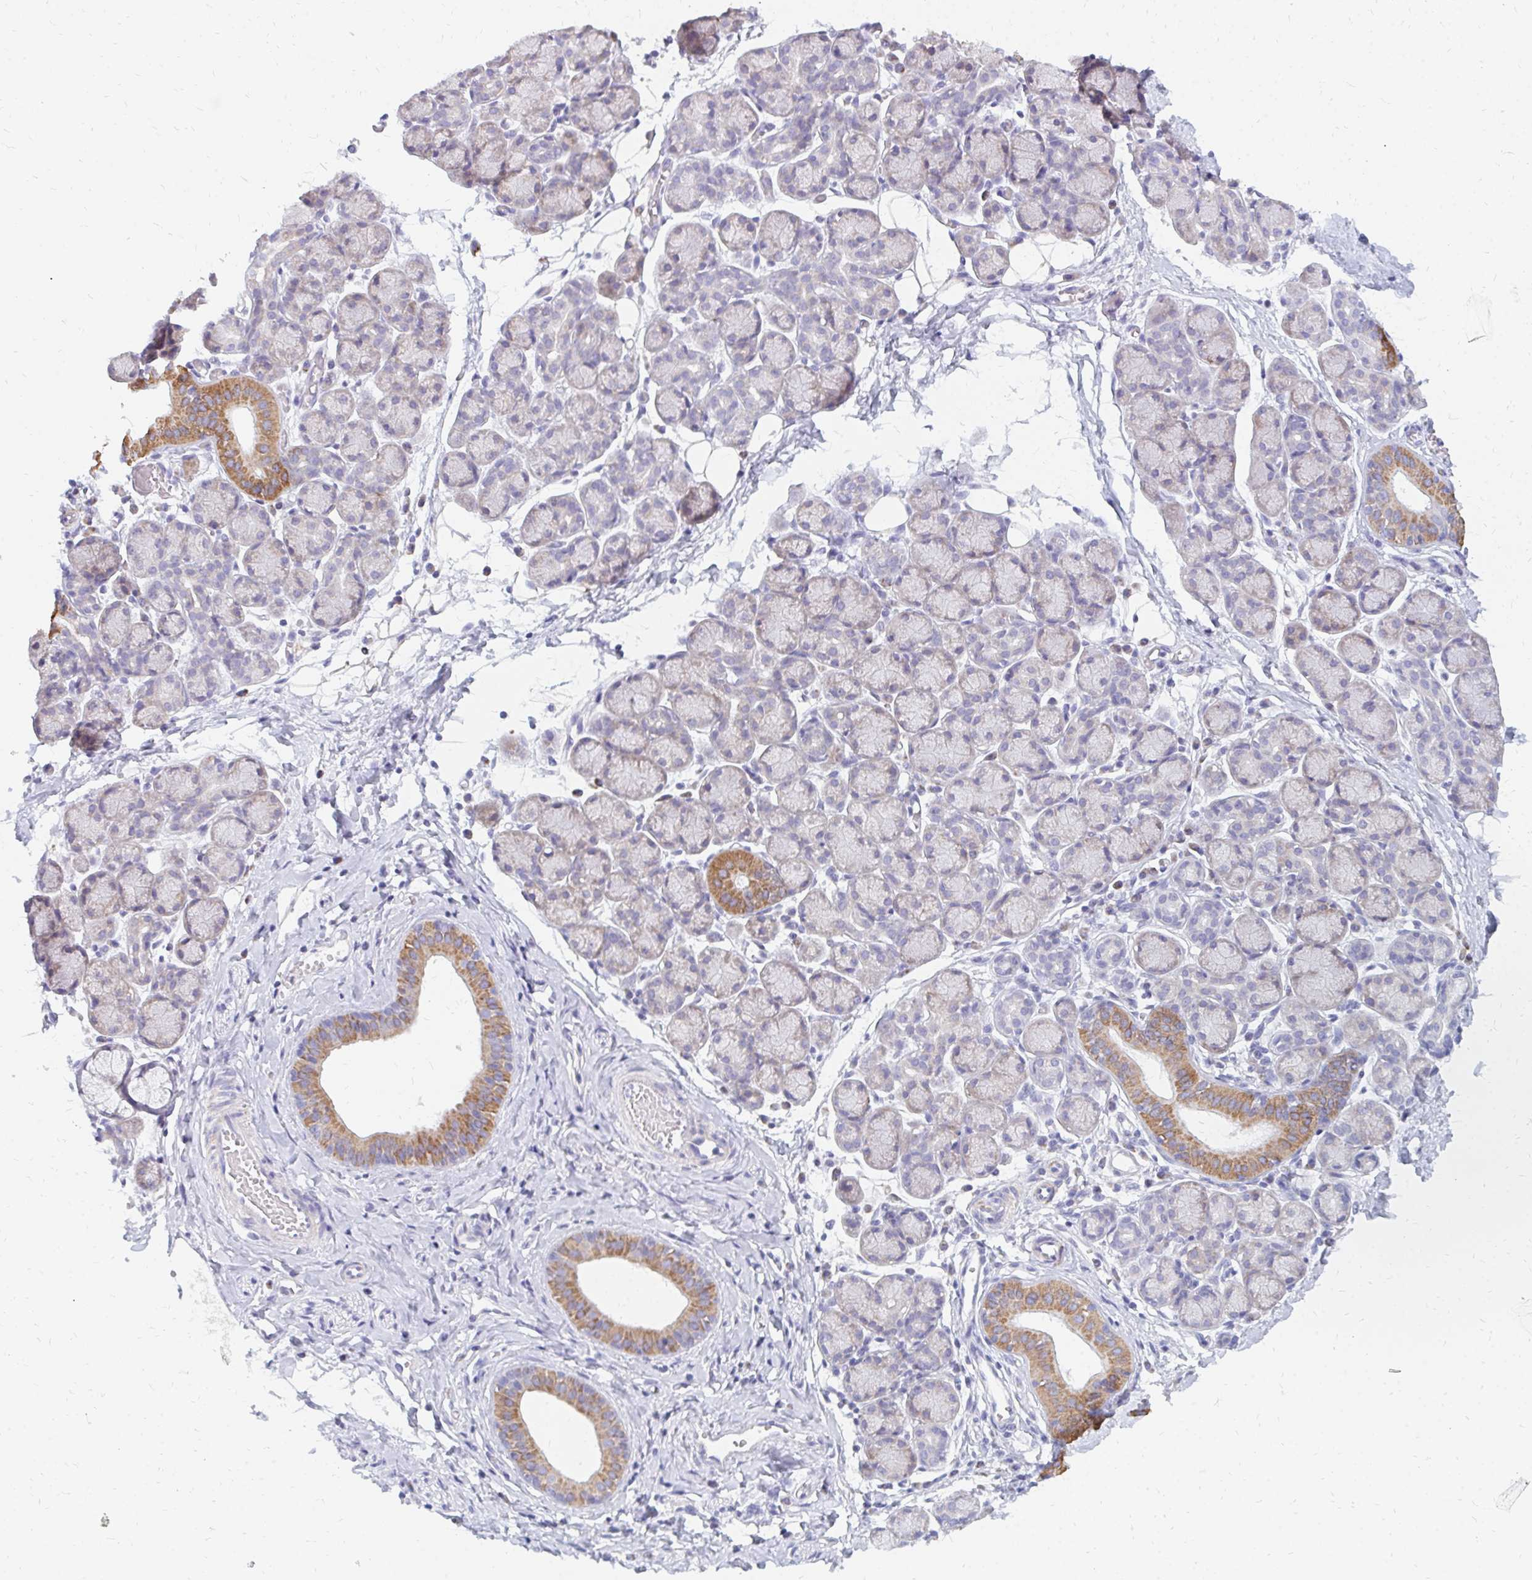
{"staining": {"intensity": "moderate", "quantity": "<25%", "location": "cytoplasmic/membranous"}, "tissue": "salivary gland", "cell_type": "Glandular cells", "image_type": "normal", "snomed": [{"axis": "morphology", "description": "Normal tissue, NOS"}, {"axis": "morphology", "description": "Inflammation, NOS"}, {"axis": "topography", "description": "Lymph node"}, {"axis": "topography", "description": "Salivary gland"}], "caption": "Human salivary gland stained for a protein (brown) shows moderate cytoplasmic/membranous positive staining in approximately <25% of glandular cells.", "gene": "OR10V1", "patient": {"sex": "male", "age": 3}}